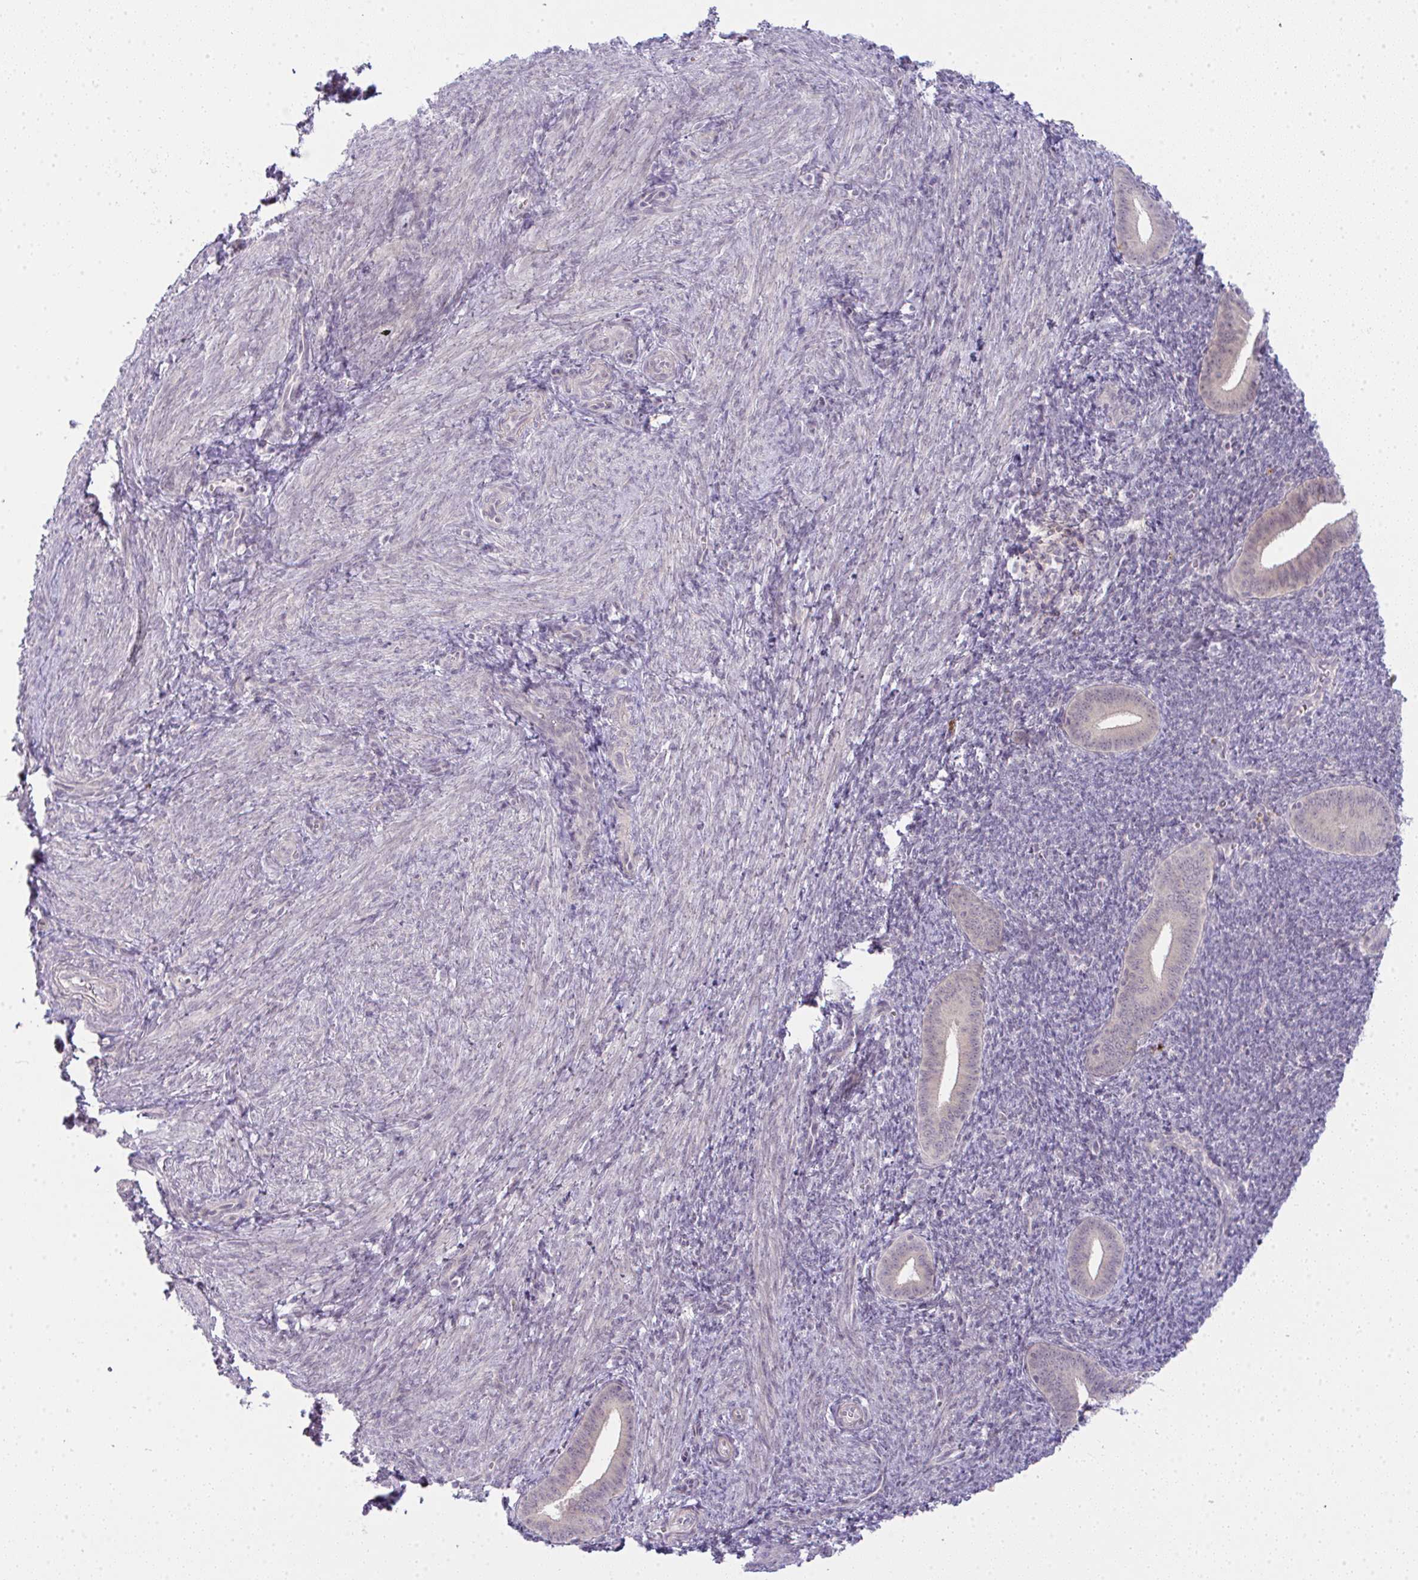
{"staining": {"intensity": "negative", "quantity": "none", "location": "none"}, "tissue": "endometrium", "cell_type": "Cells in endometrial stroma", "image_type": "normal", "snomed": [{"axis": "morphology", "description": "Normal tissue, NOS"}, {"axis": "topography", "description": "Endometrium"}], "caption": "DAB (3,3'-diaminobenzidine) immunohistochemical staining of normal endometrium displays no significant expression in cells in endometrial stroma. (DAB immunohistochemistry visualized using brightfield microscopy, high magnification).", "gene": "CSE1L", "patient": {"sex": "female", "age": 25}}